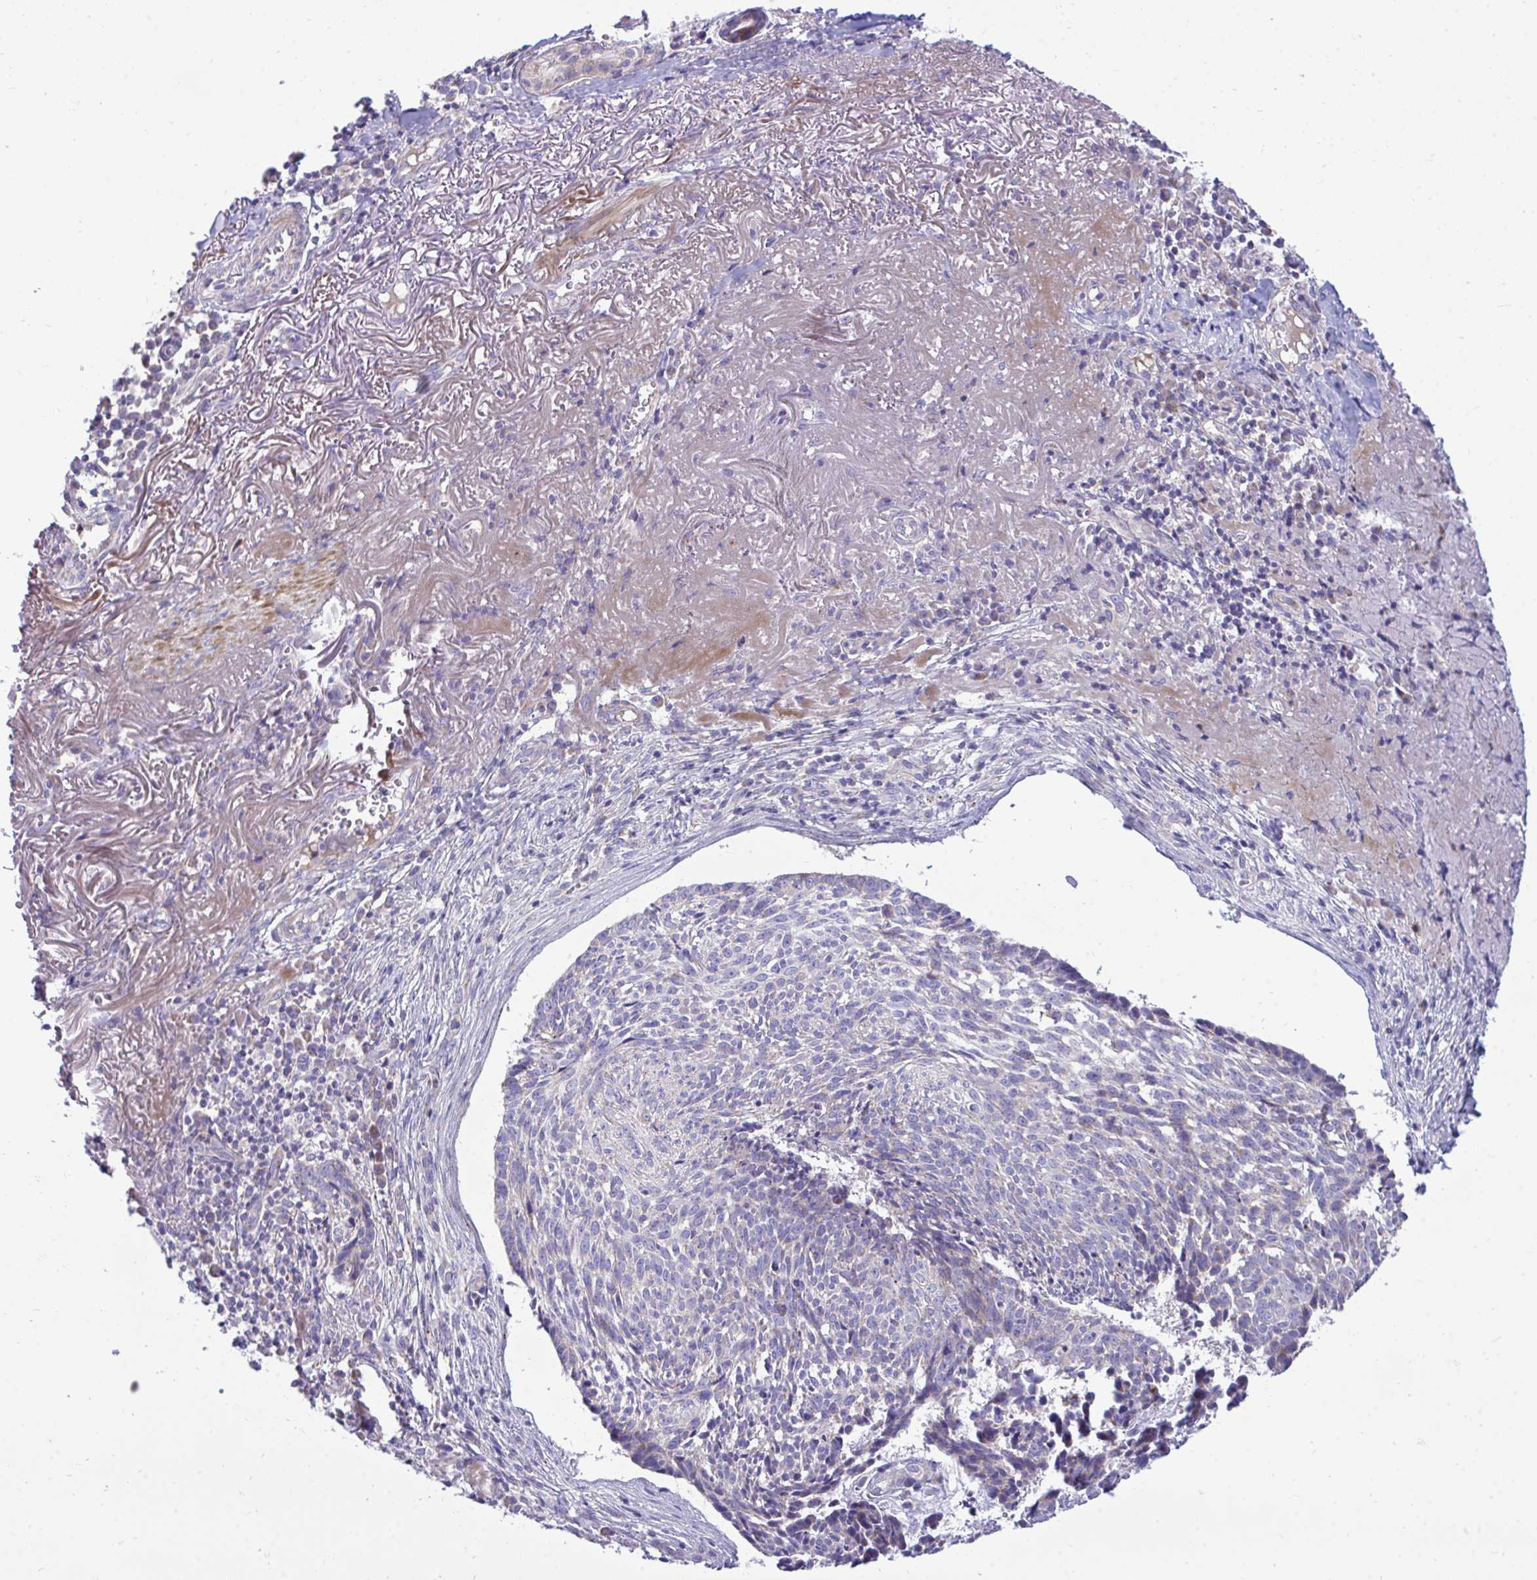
{"staining": {"intensity": "negative", "quantity": "none", "location": "none"}, "tissue": "skin cancer", "cell_type": "Tumor cells", "image_type": "cancer", "snomed": [{"axis": "morphology", "description": "Basal cell carcinoma"}, {"axis": "topography", "description": "Skin"}, {"axis": "topography", "description": "Skin of face"}], "caption": "Tumor cells show no significant protein expression in skin basal cell carcinoma.", "gene": "MRPS16", "patient": {"sex": "female", "age": 95}}